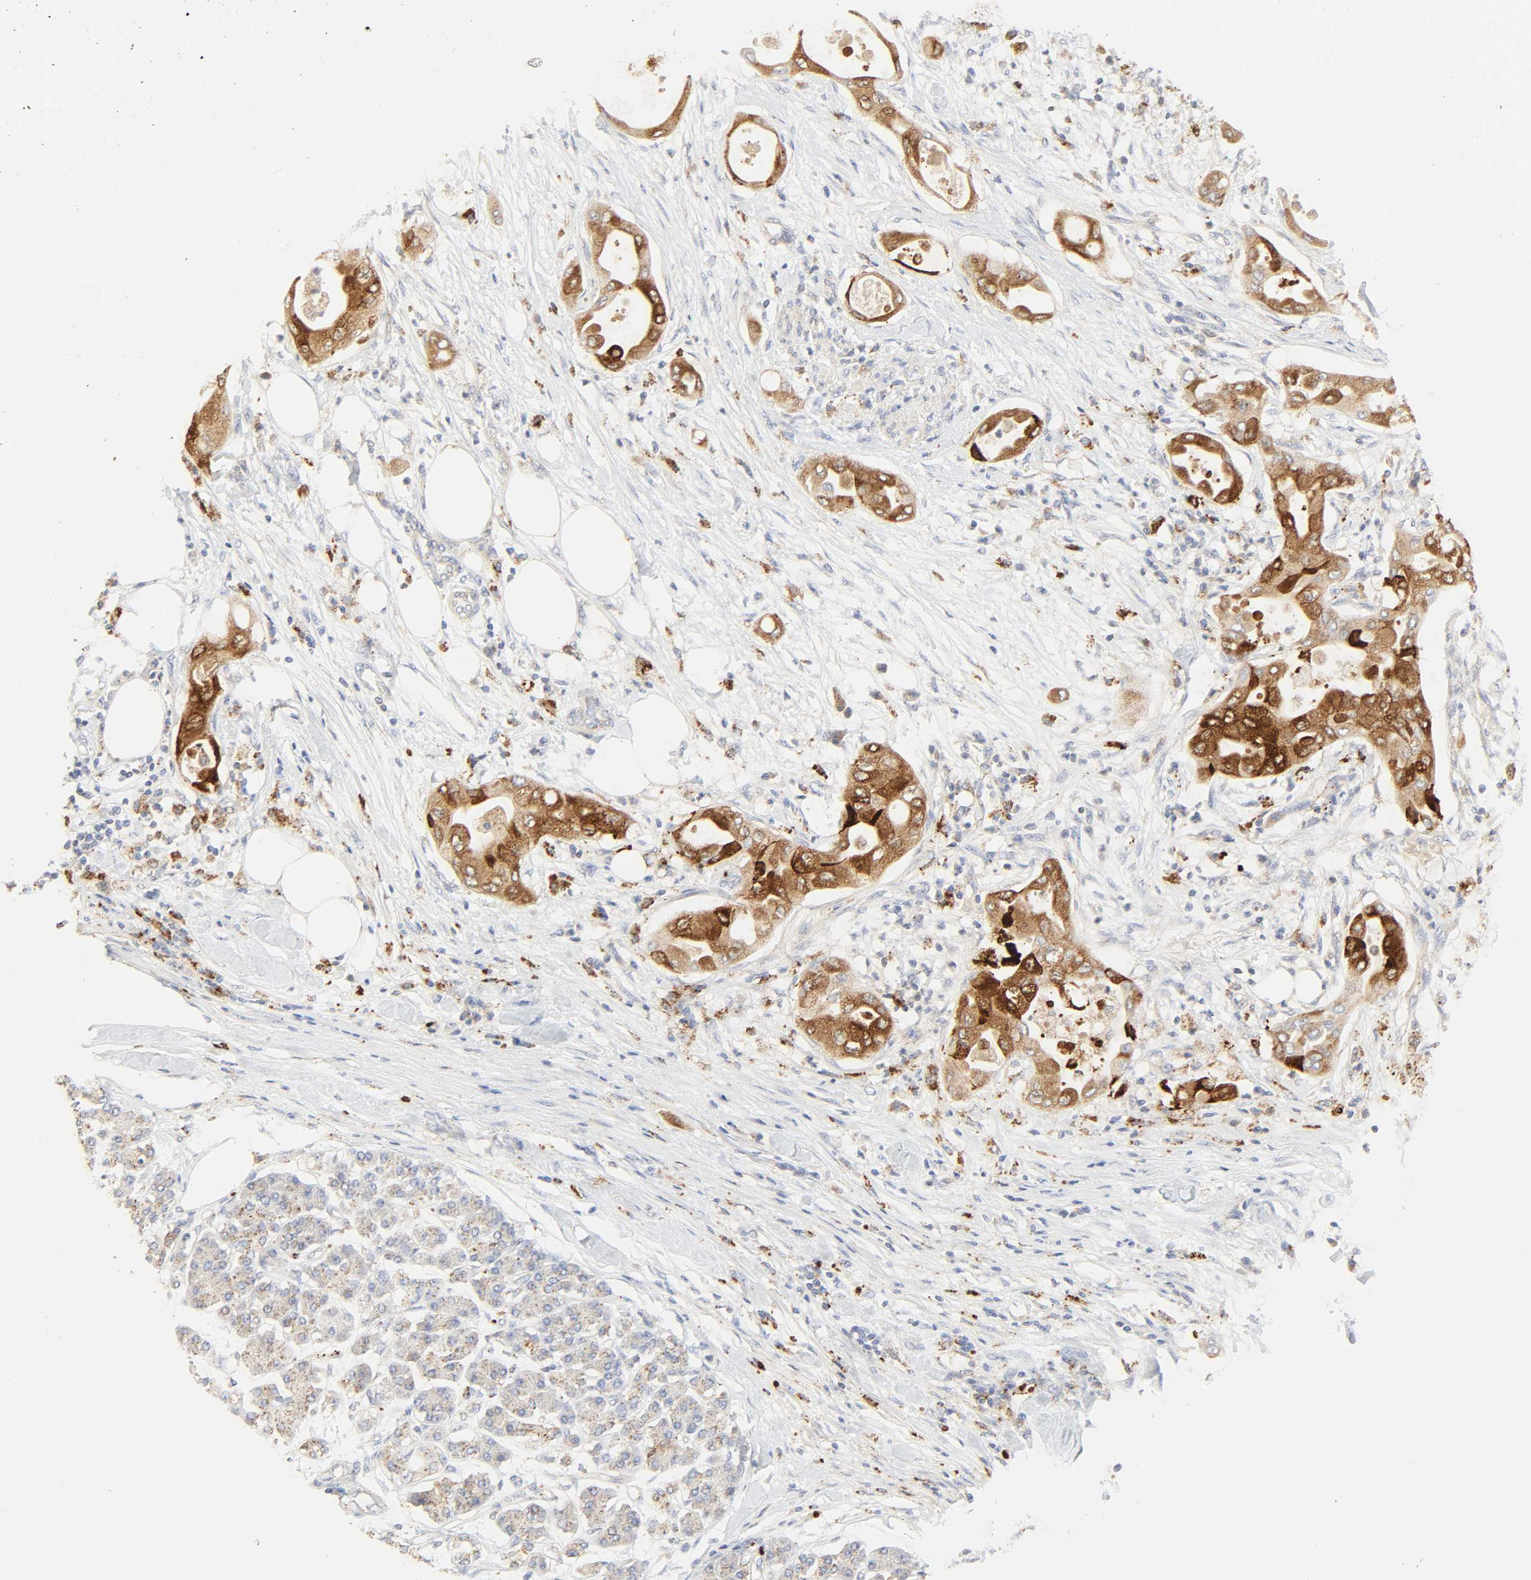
{"staining": {"intensity": "strong", "quantity": ">75%", "location": "cytoplasmic/membranous"}, "tissue": "pancreatic cancer", "cell_type": "Tumor cells", "image_type": "cancer", "snomed": [{"axis": "morphology", "description": "Adenocarcinoma, NOS"}, {"axis": "morphology", "description": "Adenocarcinoma, metastatic, NOS"}, {"axis": "topography", "description": "Lymph node"}, {"axis": "topography", "description": "Pancreas"}, {"axis": "topography", "description": "Duodenum"}], "caption": "Immunohistochemistry photomicrograph of neoplastic tissue: human adenocarcinoma (pancreatic) stained using immunohistochemistry (IHC) demonstrates high levels of strong protein expression localized specifically in the cytoplasmic/membranous of tumor cells, appearing as a cytoplasmic/membranous brown color.", "gene": "CAMK2A", "patient": {"sex": "female", "age": 64}}